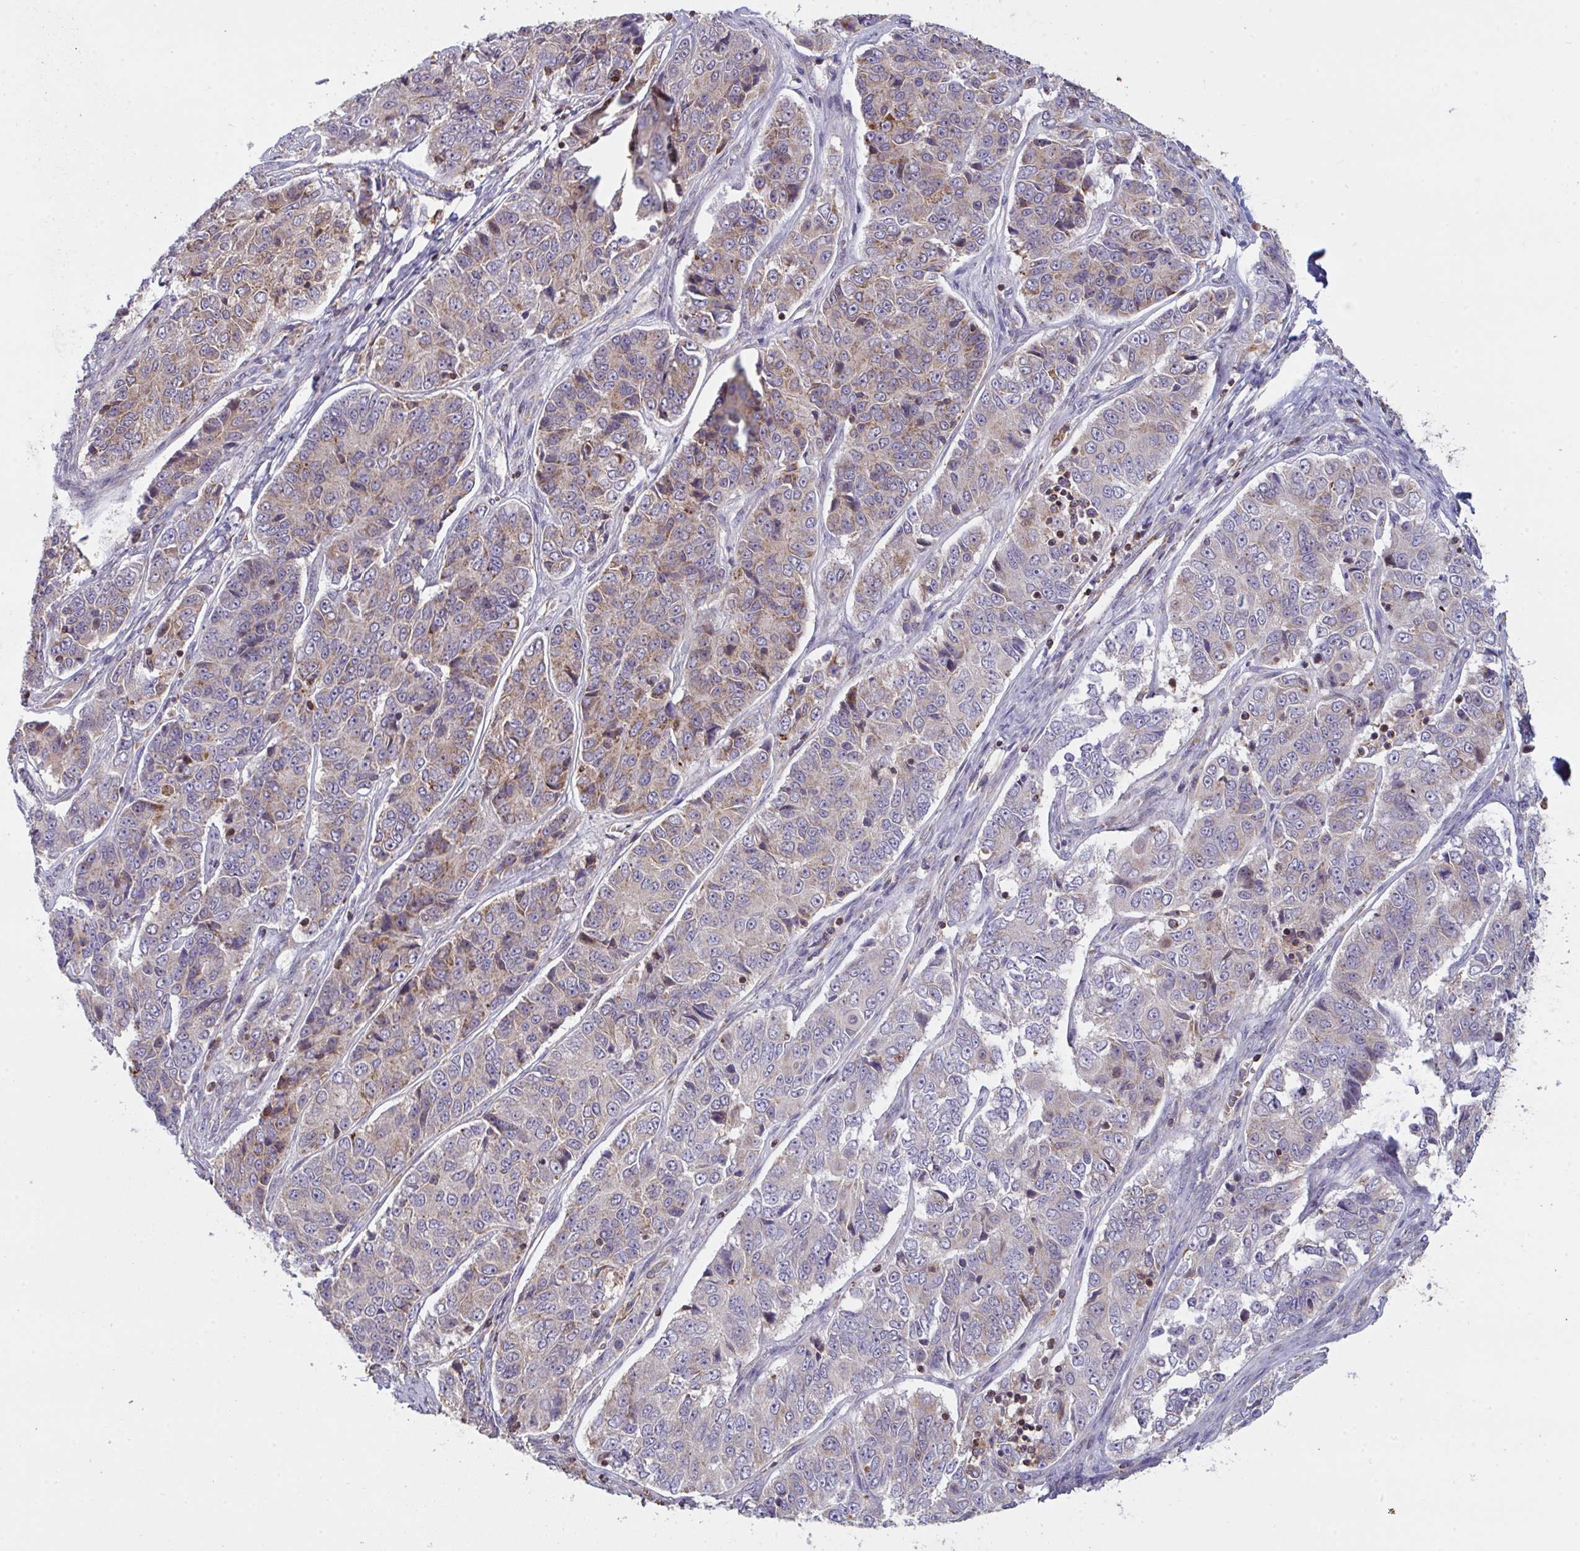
{"staining": {"intensity": "weak", "quantity": "25%-75%", "location": "cytoplasmic/membranous"}, "tissue": "ovarian cancer", "cell_type": "Tumor cells", "image_type": "cancer", "snomed": [{"axis": "morphology", "description": "Carcinoma, endometroid"}, {"axis": "topography", "description": "Ovary"}], "caption": "A high-resolution micrograph shows immunohistochemistry staining of ovarian endometroid carcinoma, which displays weak cytoplasmic/membranous staining in about 25%-75% of tumor cells. (IHC, brightfield microscopy, high magnification).", "gene": "MICOS10", "patient": {"sex": "female", "age": 51}}